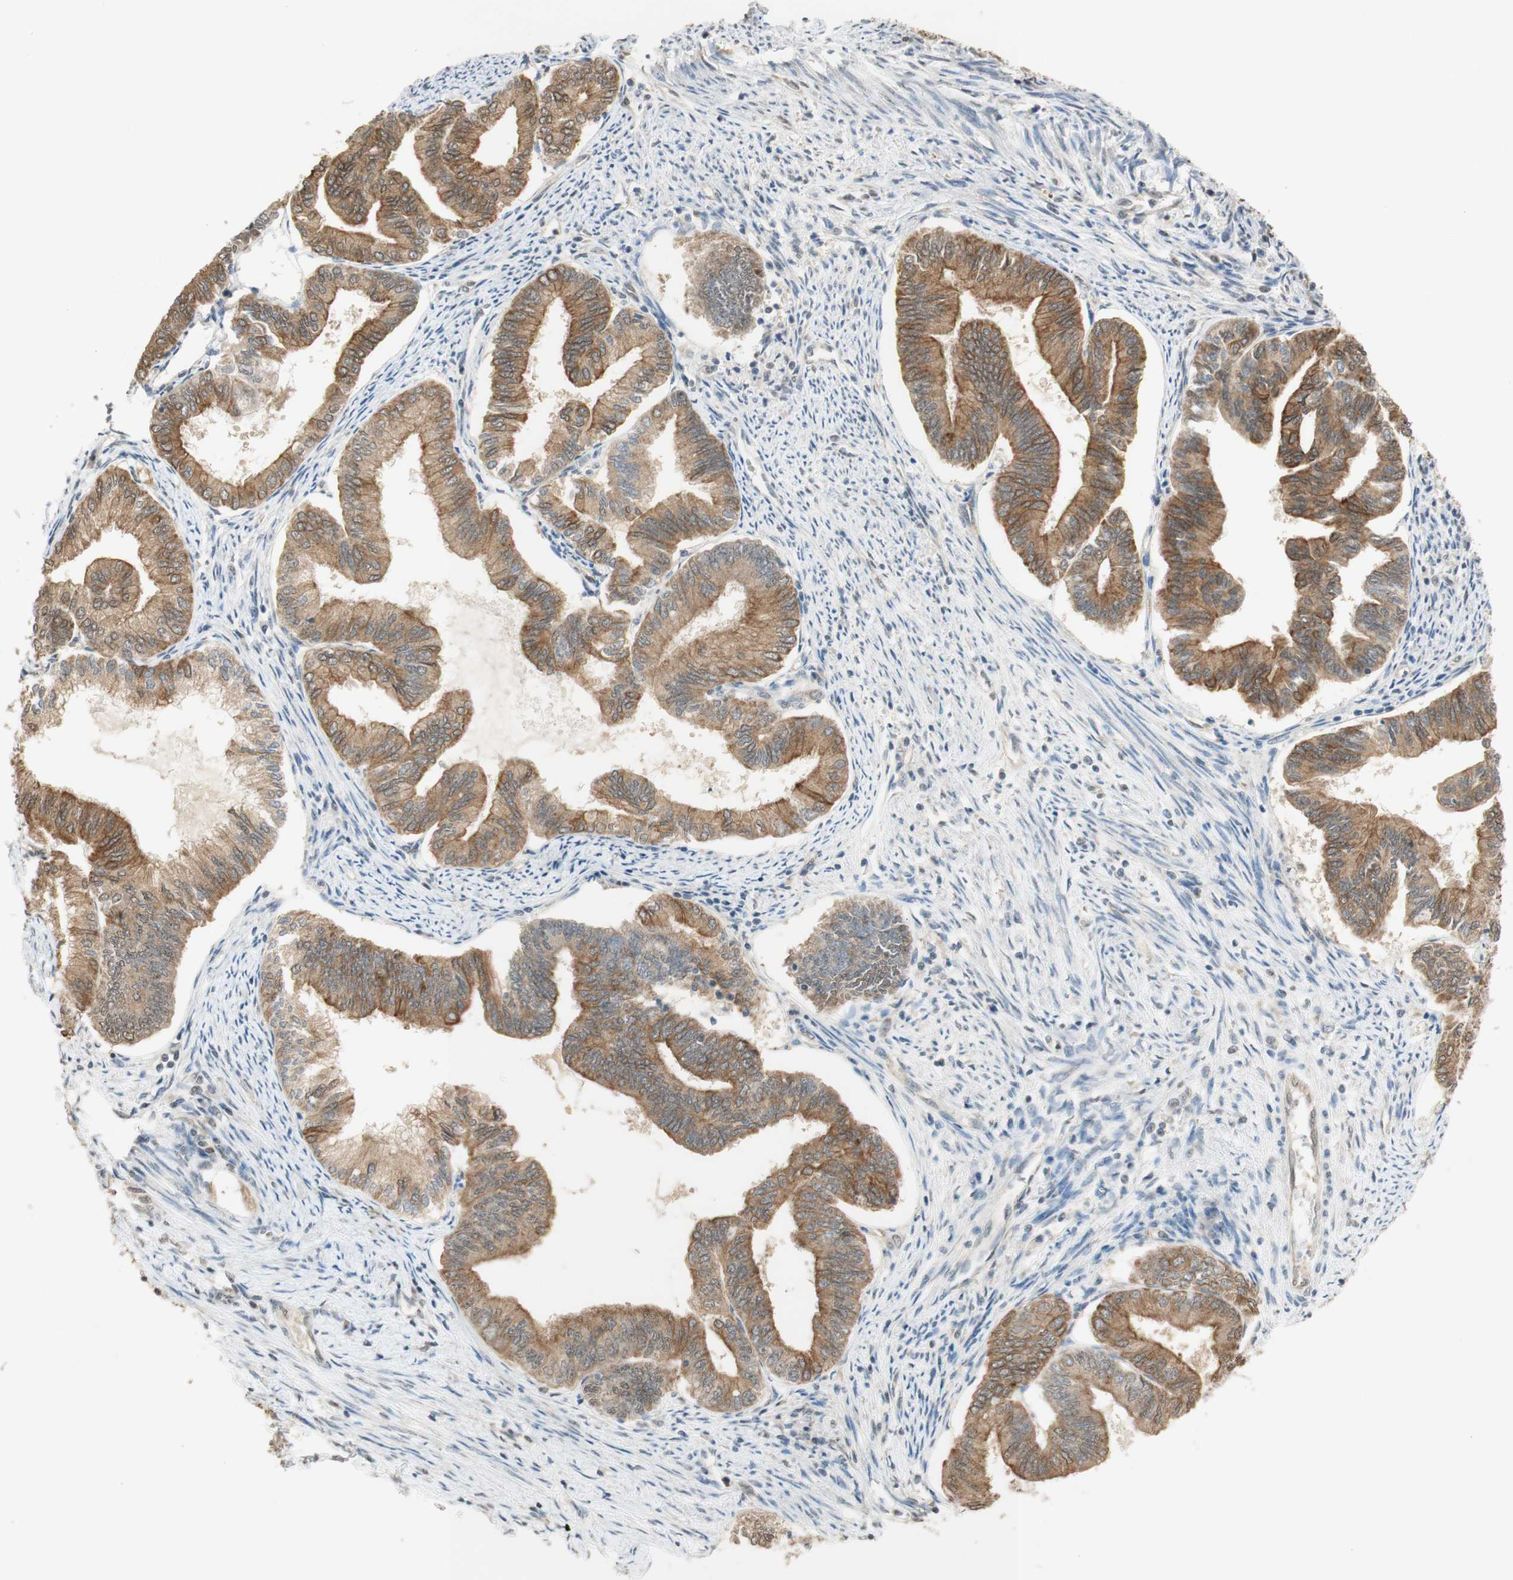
{"staining": {"intensity": "moderate", "quantity": ">75%", "location": "cytoplasmic/membranous"}, "tissue": "endometrial cancer", "cell_type": "Tumor cells", "image_type": "cancer", "snomed": [{"axis": "morphology", "description": "Adenocarcinoma, NOS"}, {"axis": "topography", "description": "Endometrium"}], "caption": "Human endometrial cancer stained with a protein marker shows moderate staining in tumor cells.", "gene": "SPINT2", "patient": {"sex": "female", "age": 86}}